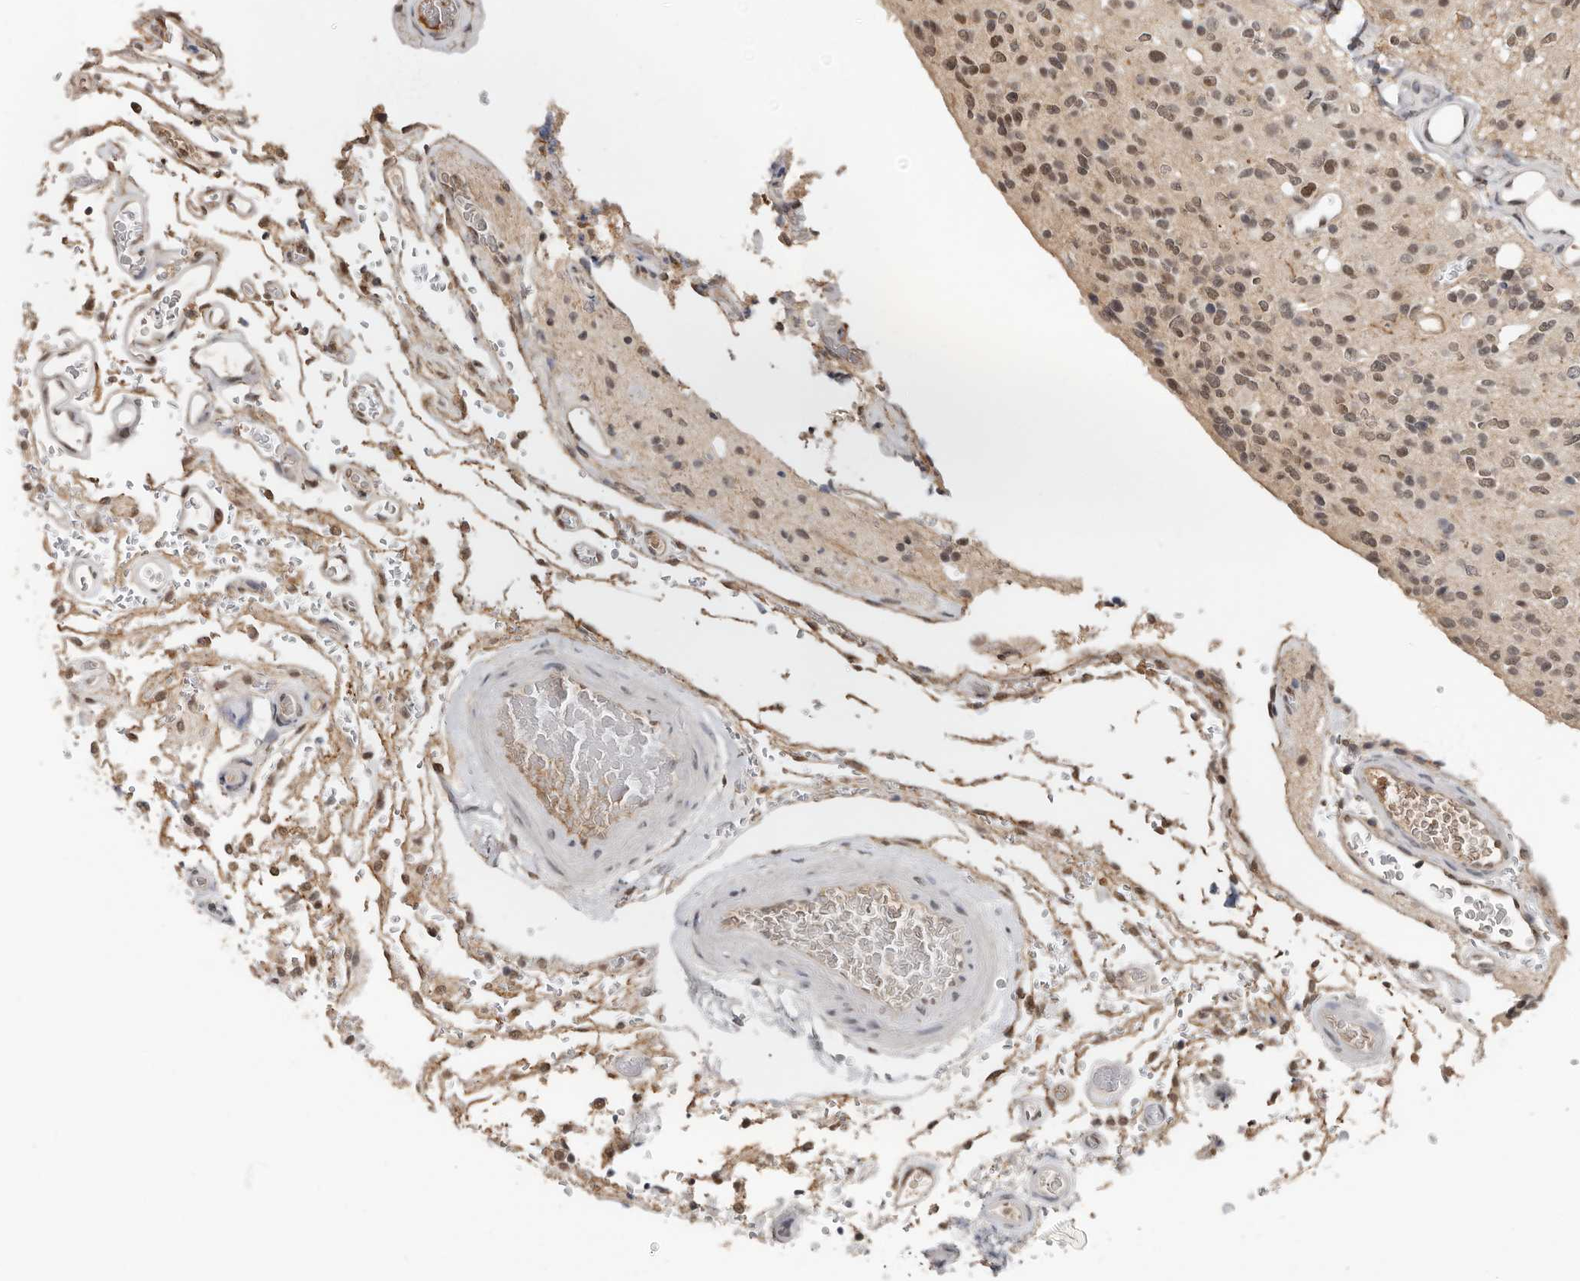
{"staining": {"intensity": "weak", "quantity": ">75%", "location": "cytoplasmic/membranous,nuclear"}, "tissue": "glioma", "cell_type": "Tumor cells", "image_type": "cancer", "snomed": [{"axis": "morphology", "description": "Glioma, malignant, High grade"}, {"axis": "topography", "description": "Brain"}], "caption": "A low amount of weak cytoplasmic/membranous and nuclear expression is present in about >75% of tumor cells in glioma tissue.", "gene": "LRGUK", "patient": {"sex": "male", "age": 34}}